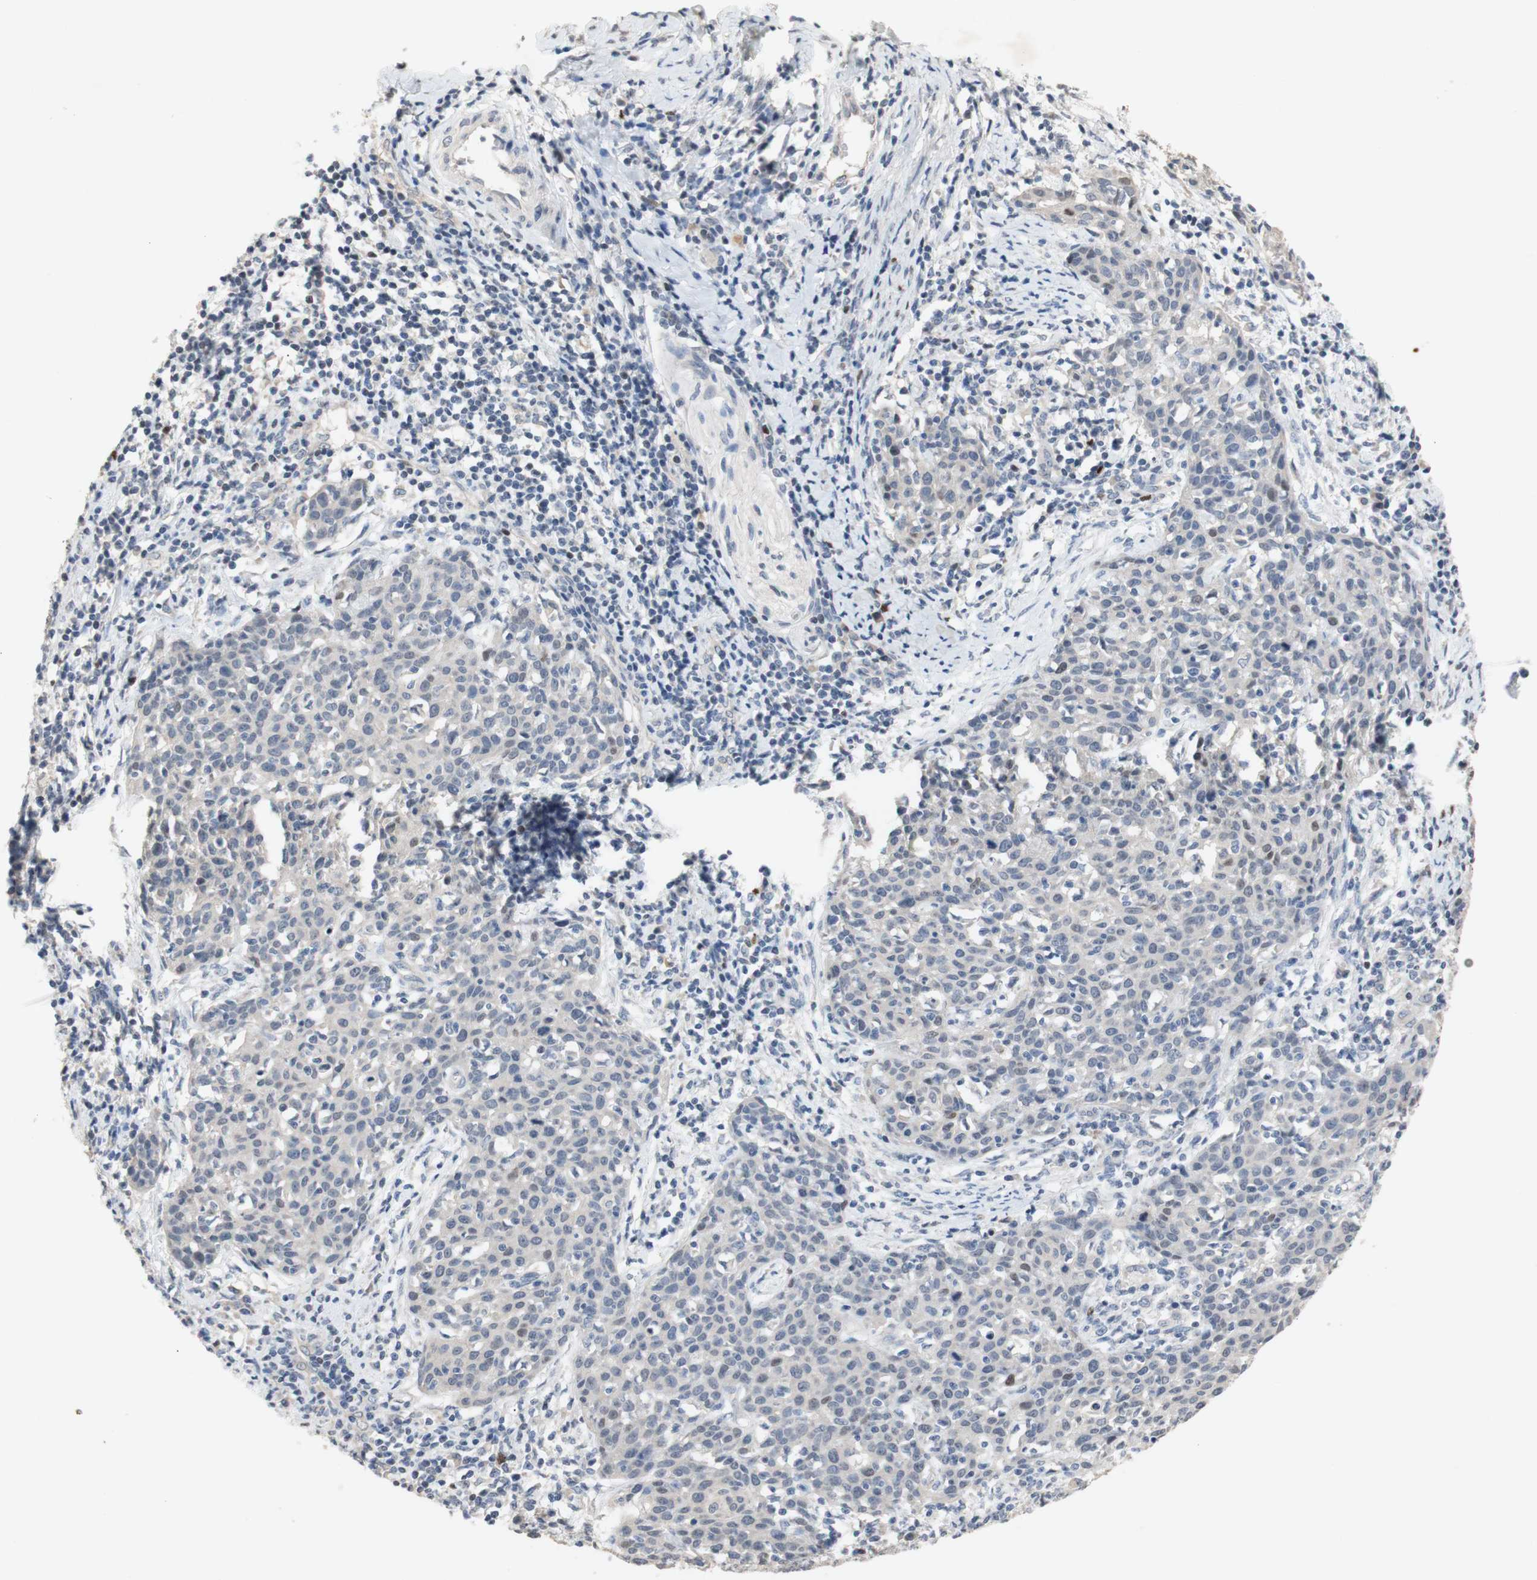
{"staining": {"intensity": "negative", "quantity": "none", "location": "none"}, "tissue": "cervical cancer", "cell_type": "Tumor cells", "image_type": "cancer", "snomed": [{"axis": "morphology", "description": "Squamous cell carcinoma, NOS"}, {"axis": "topography", "description": "Cervix"}], "caption": "The image exhibits no staining of tumor cells in squamous cell carcinoma (cervical).", "gene": "FOSB", "patient": {"sex": "female", "age": 38}}